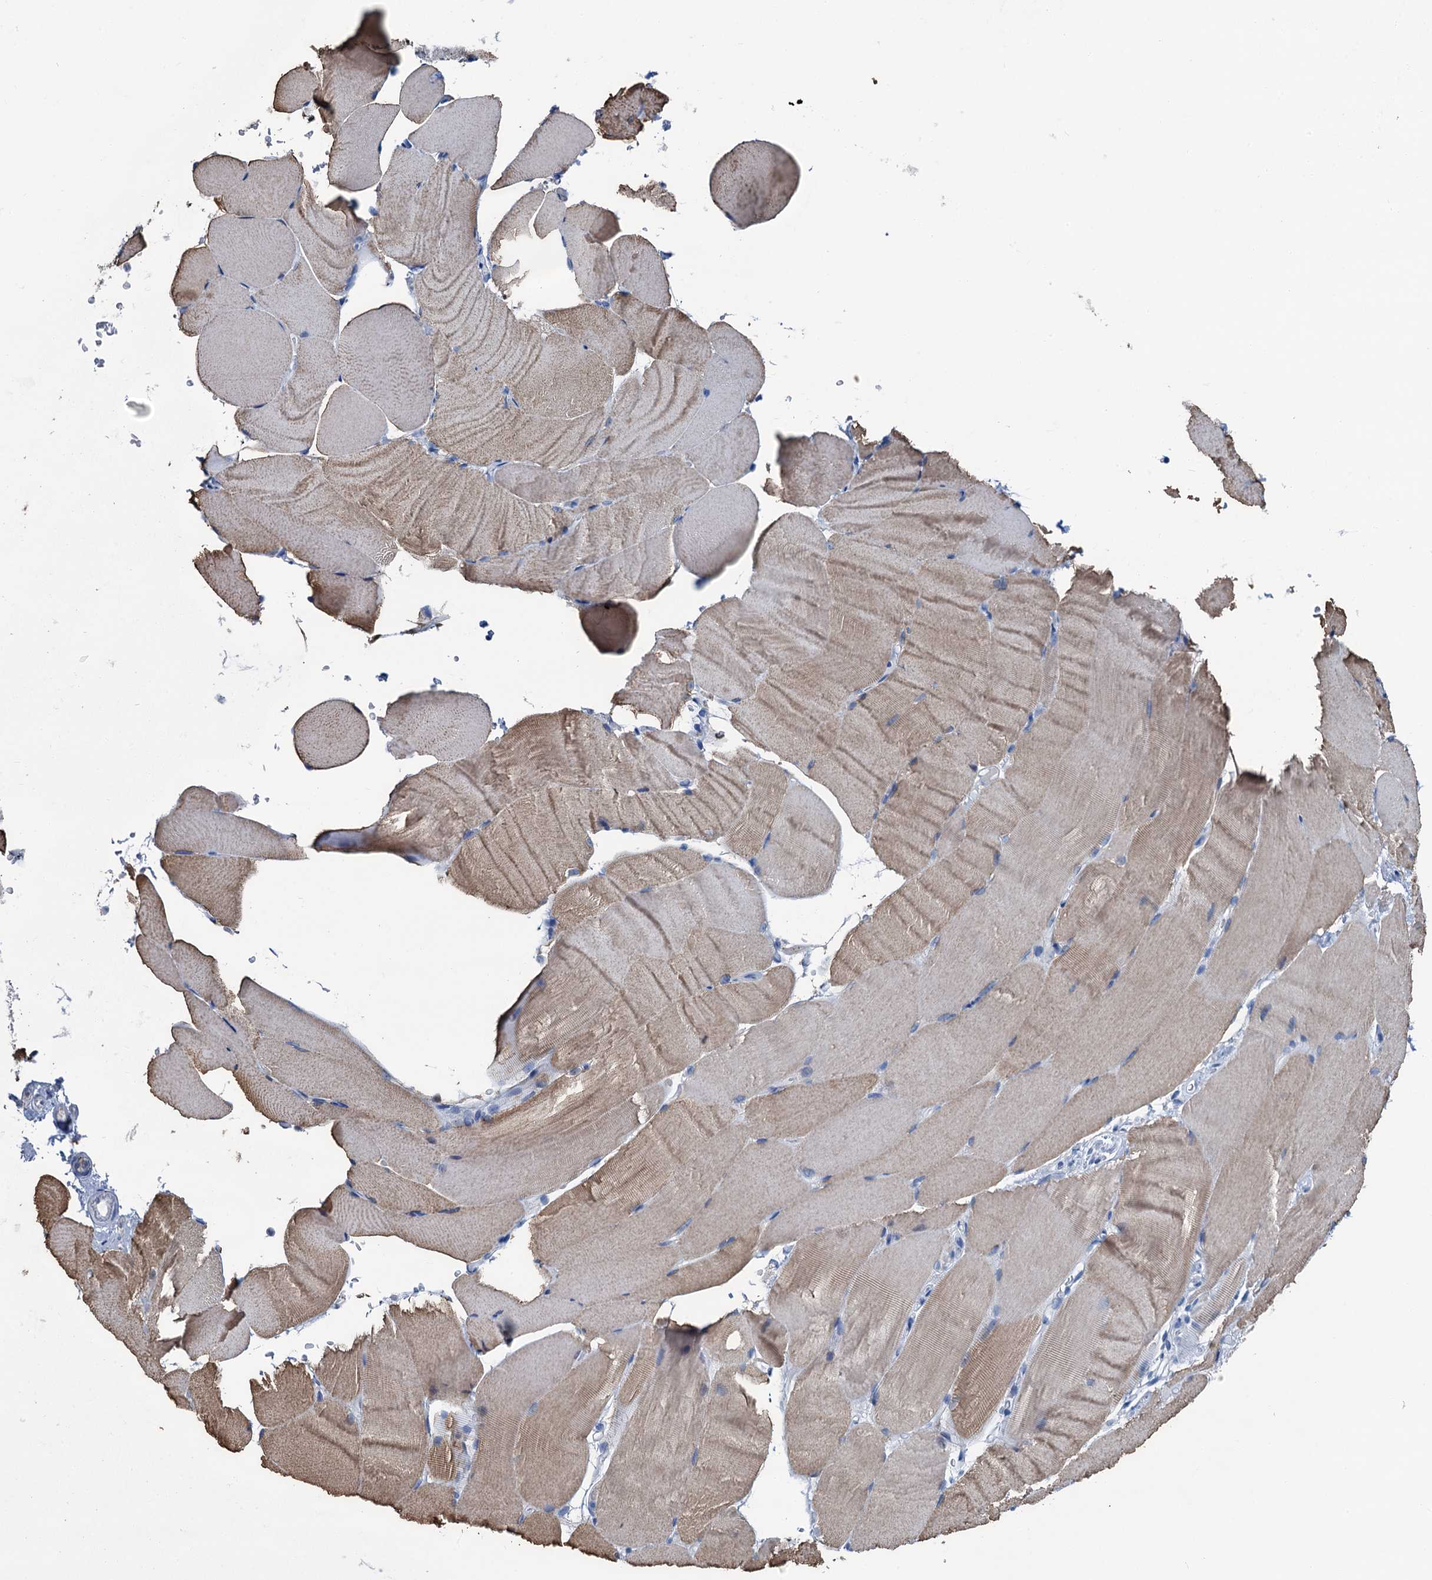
{"staining": {"intensity": "weak", "quantity": ">75%", "location": "cytoplasmic/membranous"}, "tissue": "skeletal muscle", "cell_type": "Myocytes", "image_type": "normal", "snomed": [{"axis": "morphology", "description": "Normal tissue, NOS"}, {"axis": "topography", "description": "Skeletal muscle"}, {"axis": "topography", "description": "Parathyroid gland"}], "caption": "Immunohistochemistry of benign human skeletal muscle shows low levels of weak cytoplasmic/membranous expression in about >75% of myocytes.", "gene": "MIOX", "patient": {"sex": "female", "age": 37}}